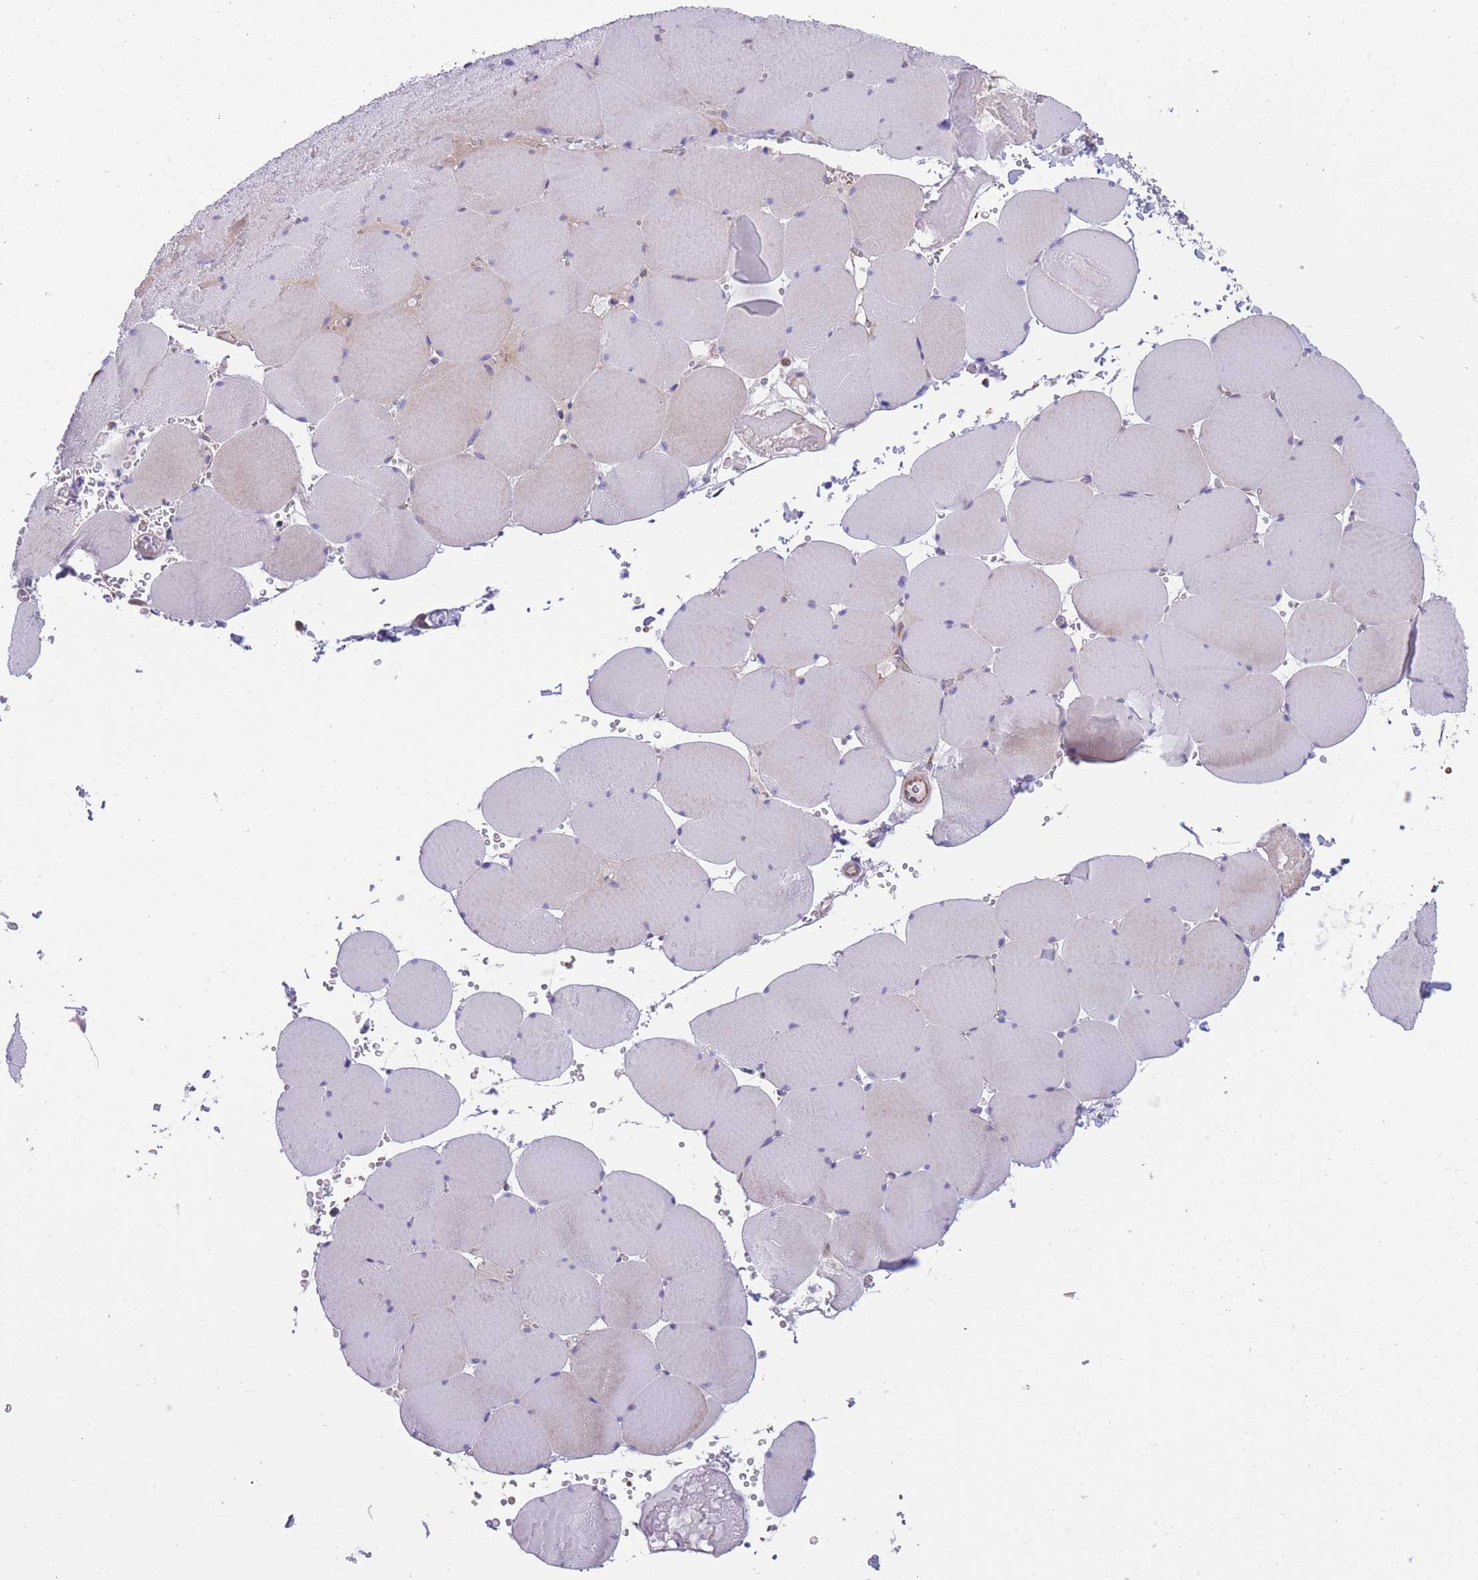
{"staining": {"intensity": "weak", "quantity": "25%-75%", "location": "cytoplasmic/membranous"}, "tissue": "skeletal muscle", "cell_type": "Myocytes", "image_type": "normal", "snomed": [{"axis": "morphology", "description": "Normal tissue, NOS"}, {"axis": "topography", "description": "Skeletal muscle"}, {"axis": "topography", "description": "Head-Neck"}], "caption": "Immunohistochemical staining of normal human skeletal muscle exhibits 25%-75% levels of weak cytoplasmic/membranous protein positivity in about 25%-75% of myocytes. Immunohistochemistry stains the protein of interest in brown and the nuclei are stained blue.", "gene": "WWOX", "patient": {"sex": "male", "age": 66}}